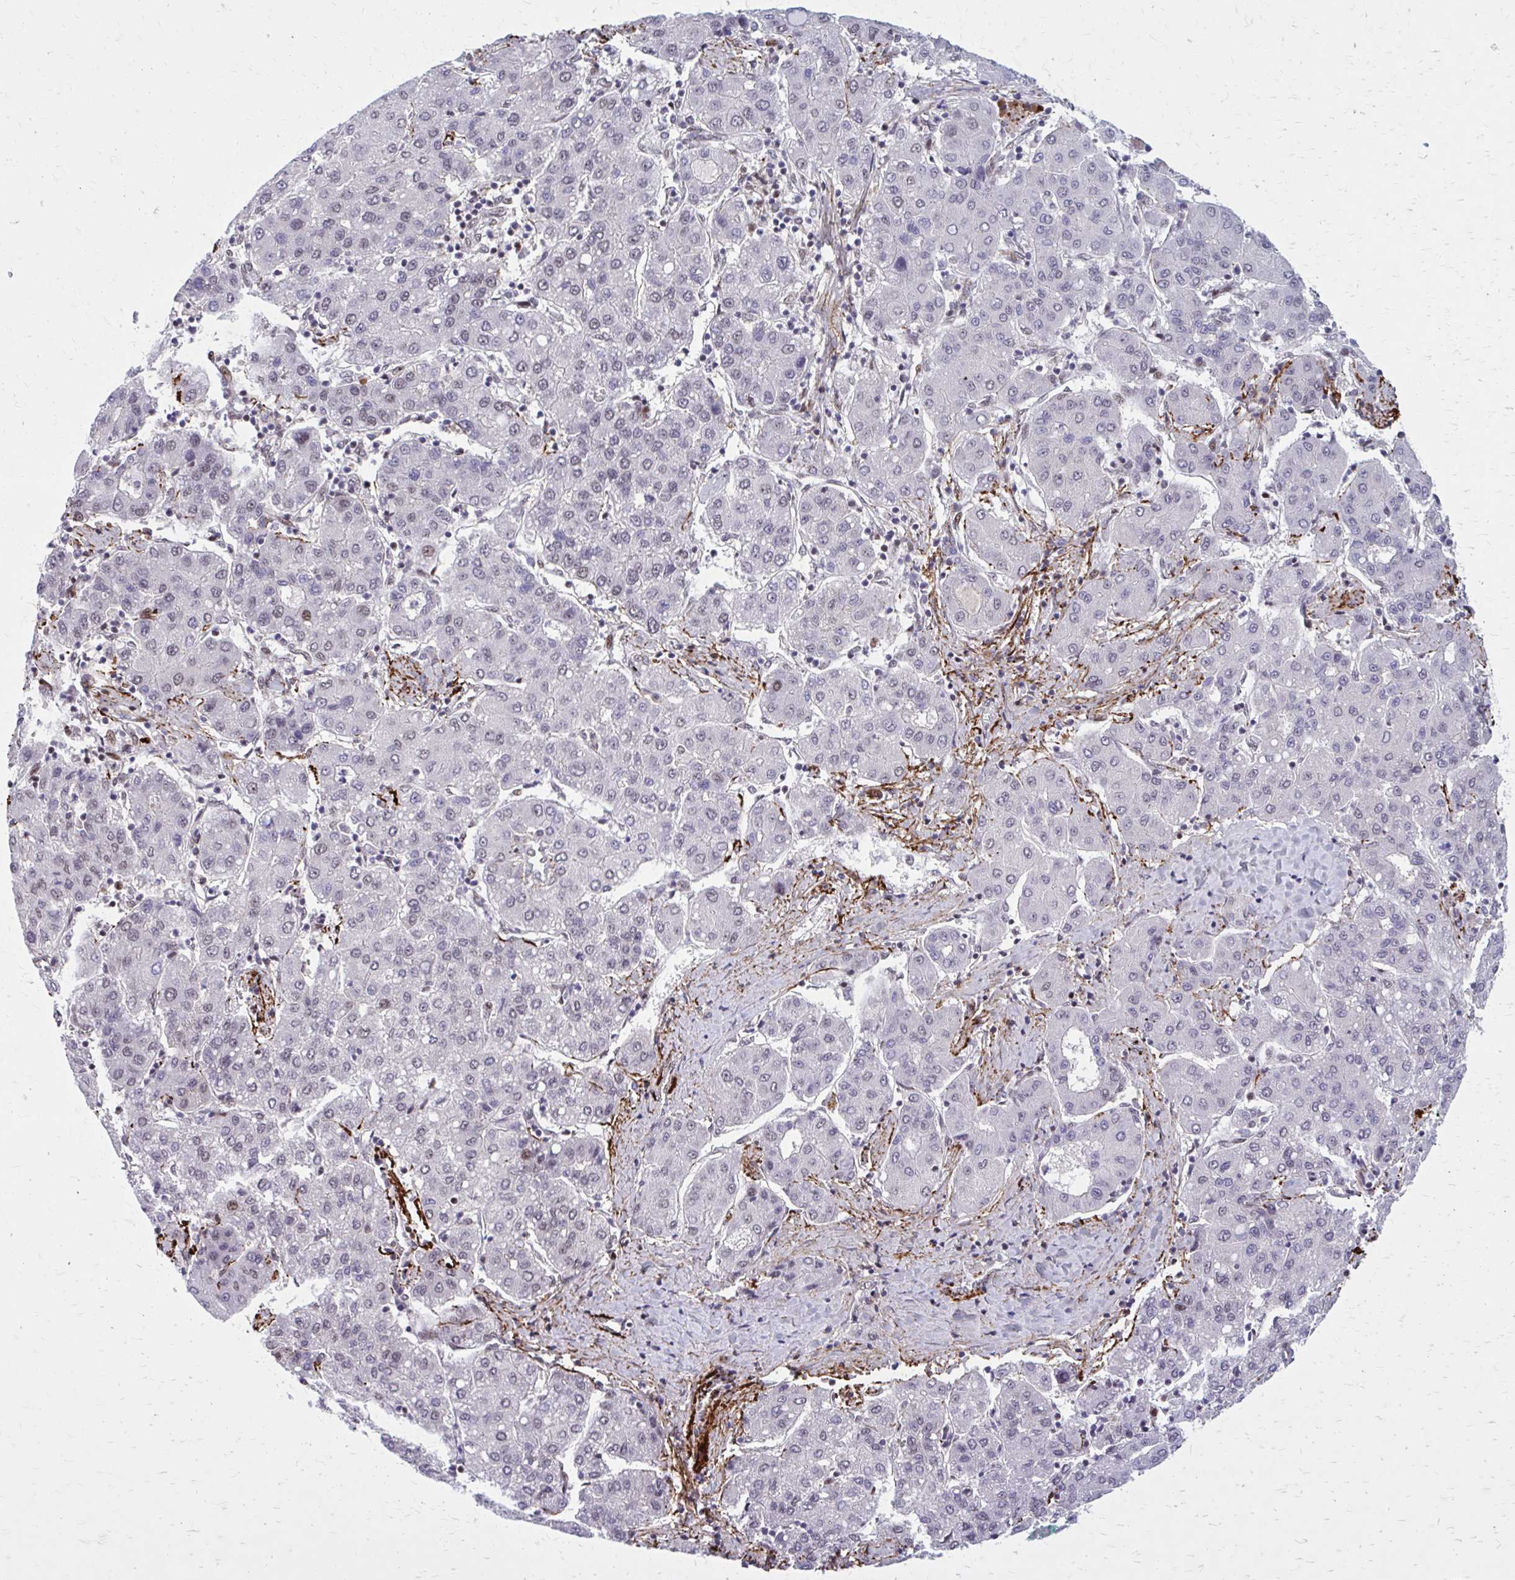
{"staining": {"intensity": "negative", "quantity": "none", "location": "none"}, "tissue": "liver cancer", "cell_type": "Tumor cells", "image_type": "cancer", "snomed": [{"axis": "morphology", "description": "Carcinoma, Hepatocellular, NOS"}, {"axis": "topography", "description": "Liver"}], "caption": "Tumor cells show no significant expression in hepatocellular carcinoma (liver). (Immunohistochemistry, brightfield microscopy, high magnification).", "gene": "PSME4", "patient": {"sex": "male", "age": 65}}